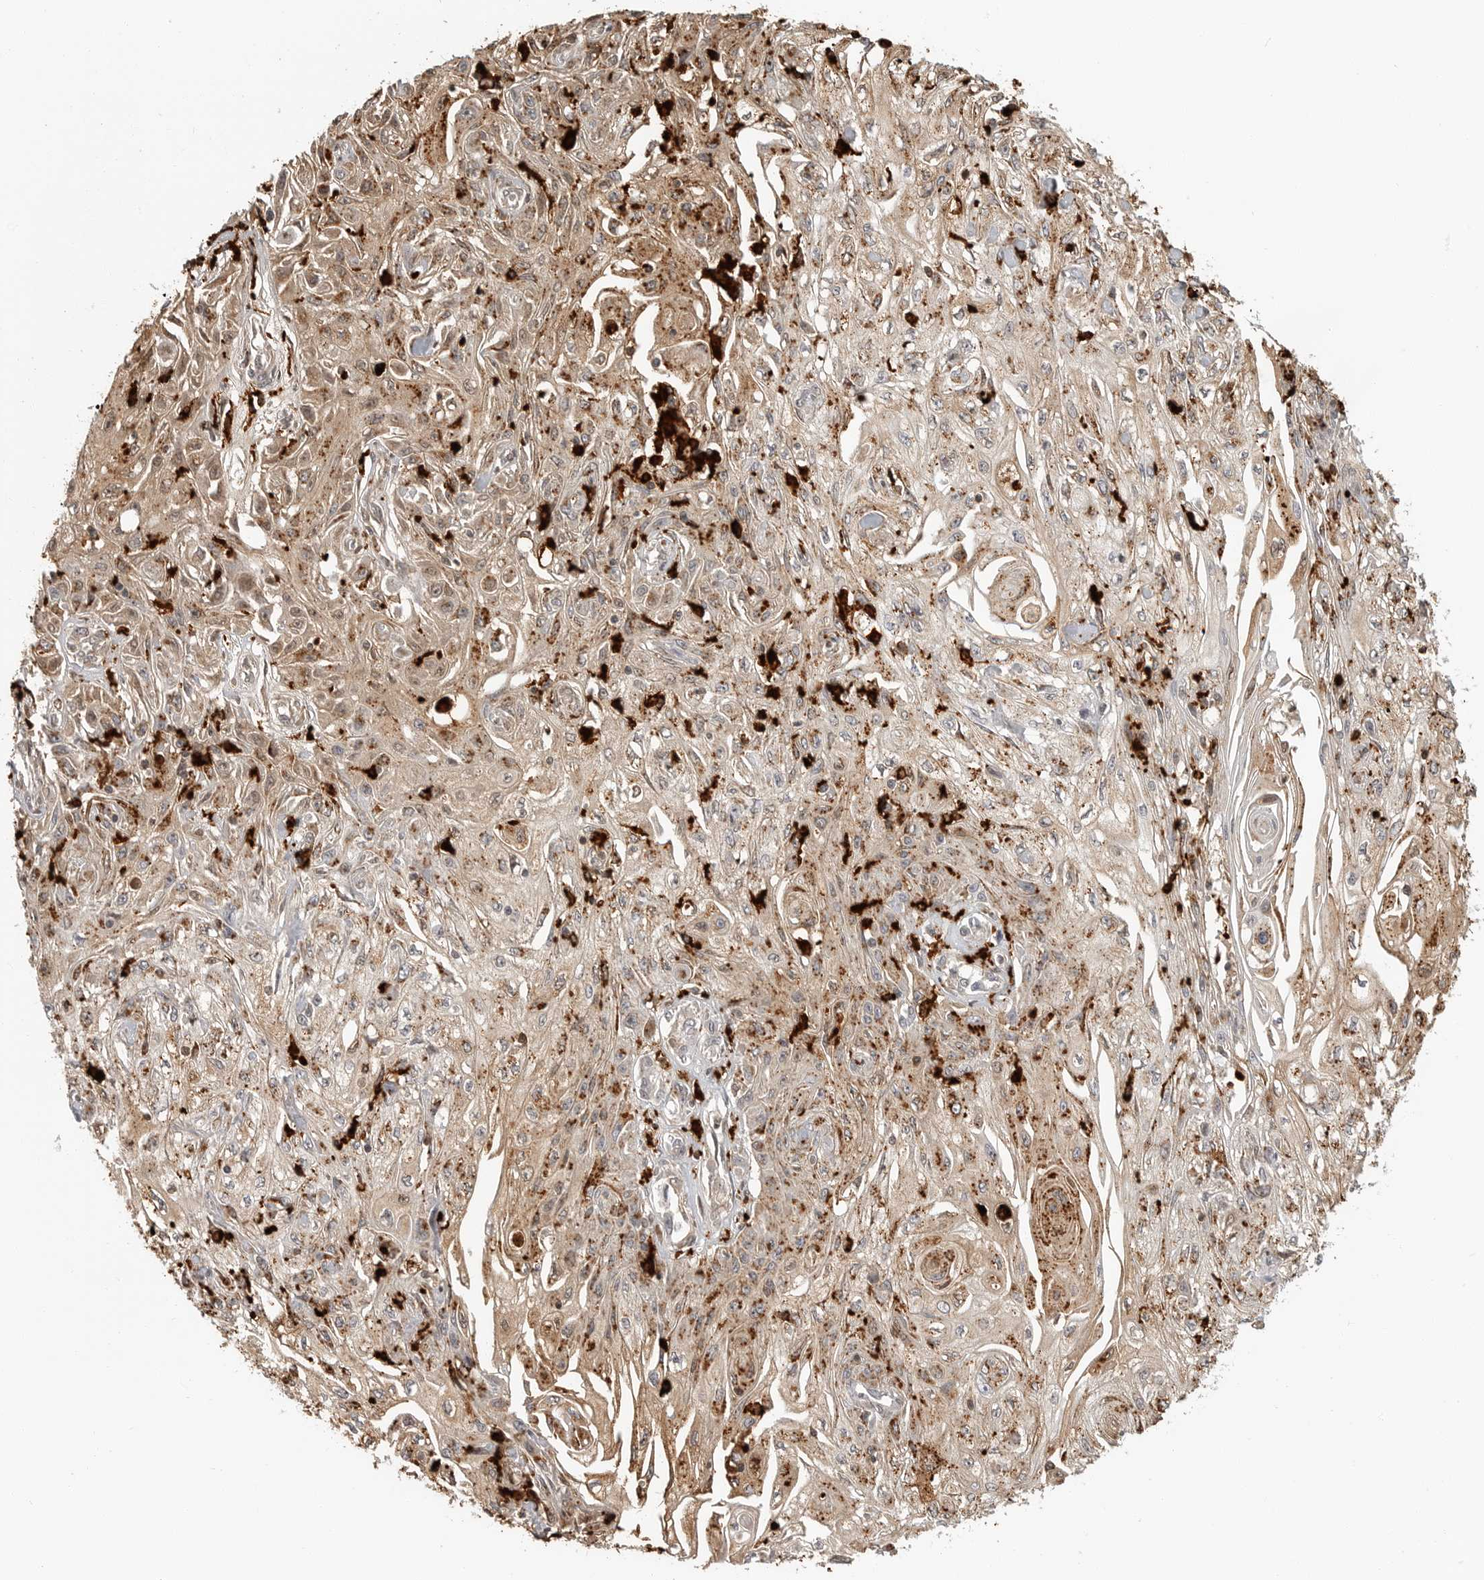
{"staining": {"intensity": "moderate", "quantity": "25%-75%", "location": "cytoplasmic/membranous"}, "tissue": "skin cancer", "cell_type": "Tumor cells", "image_type": "cancer", "snomed": [{"axis": "morphology", "description": "Squamous cell carcinoma, NOS"}, {"axis": "morphology", "description": "Squamous cell carcinoma, metastatic, NOS"}, {"axis": "topography", "description": "Skin"}, {"axis": "topography", "description": "Lymph node"}], "caption": "Tumor cells demonstrate moderate cytoplasmic/membranous expression in about 25%-75% of cells in skin metastatic squamous cell carcinoma.", "gene": "IFI30", "patient": {"sex": "male", "age": 75}}